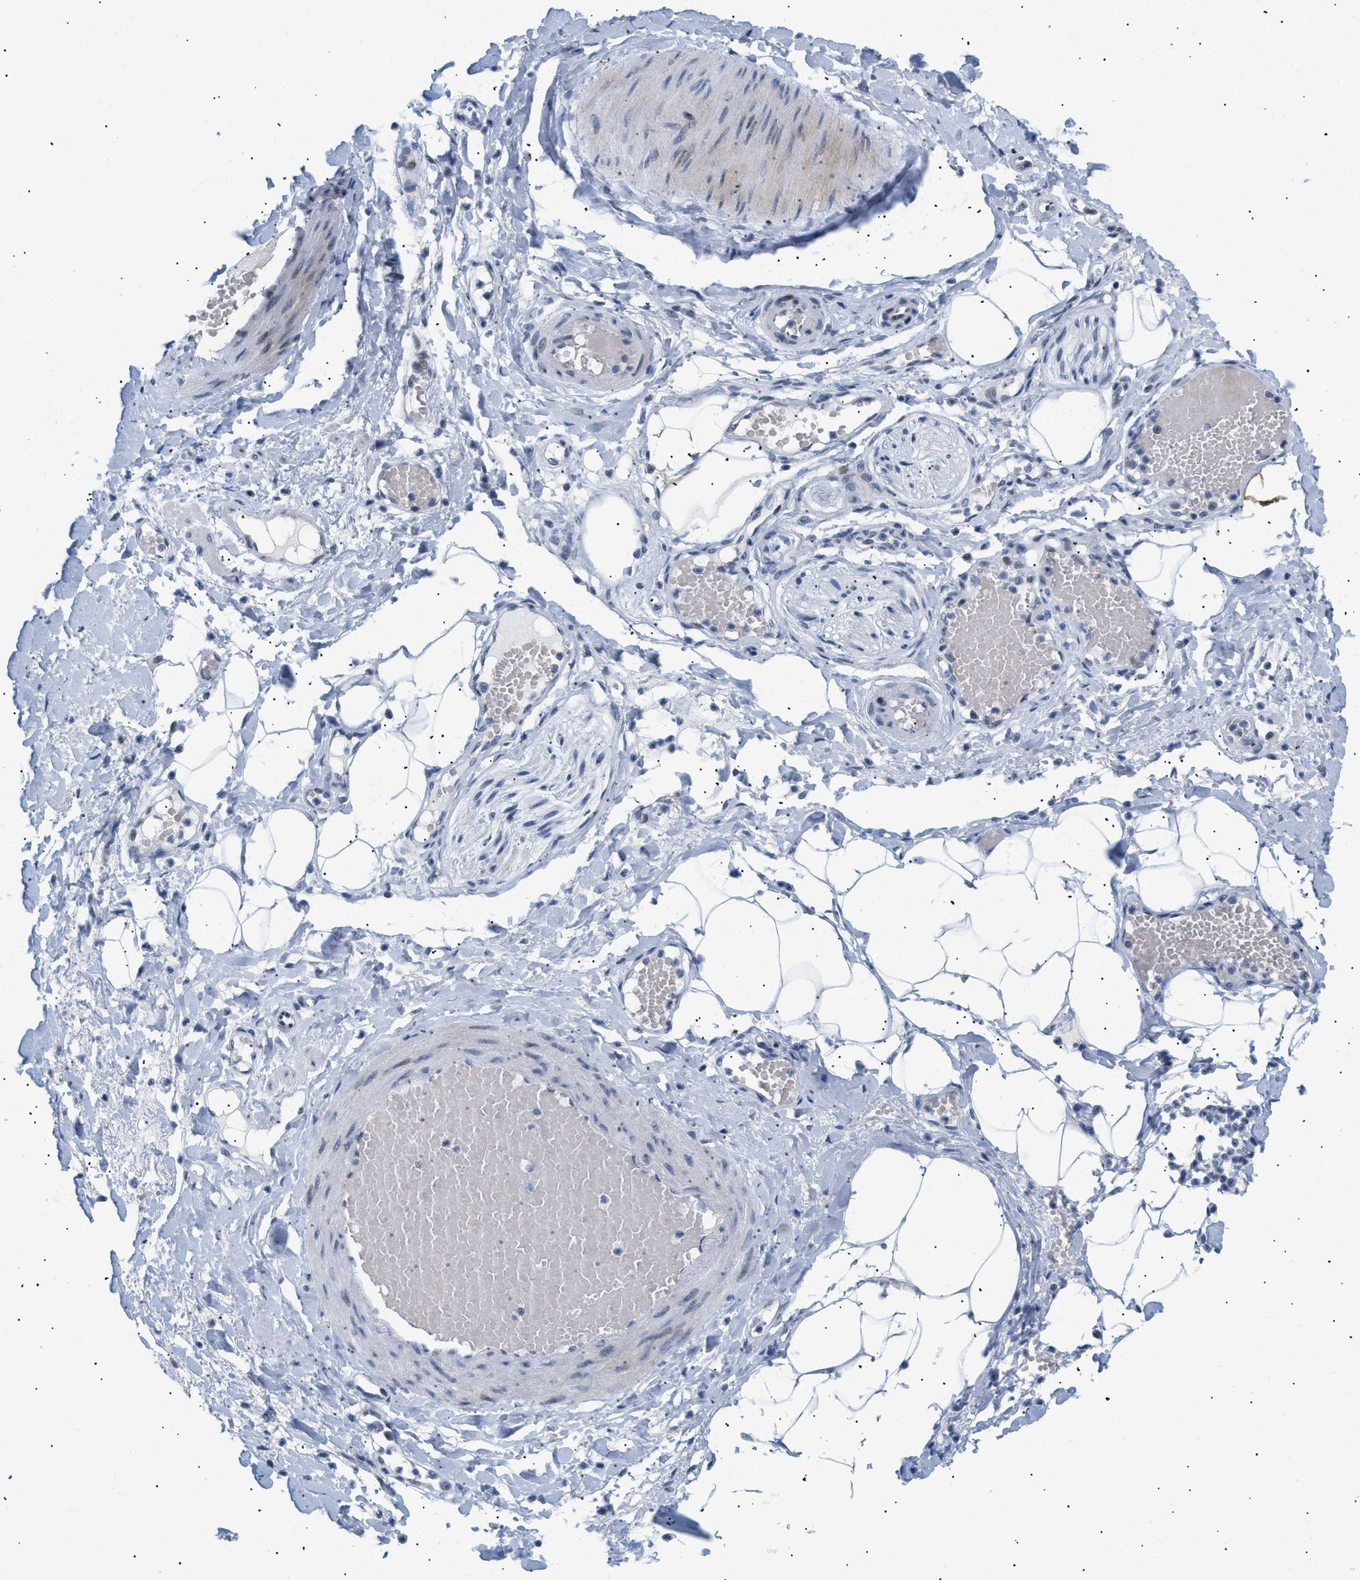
{"staining": {"intensity": "weak", "quantity": "25%-75%", "location": "nuclear"}, "tissue": "adipose tissue", "cell_type": "Adipocytes", "image_type": "normal", "snomed": [{"axis": "morphology", "description": "Normal tissue, NOS"}, {"axis": "topography", "description": "Soft tissue"}, {"axis": "topography", "description": "Vascular tissue"}], "caption": "A brown stain highlights weak nuclear positivity of a protein in adipocytes of normal adipose tissue. (DAB (3,3'-diaminobenzidine) IHC with brightfield microscopy, high magnification).", "gene": "PPARD", "patient": {"sex": "female", "age": 35}}